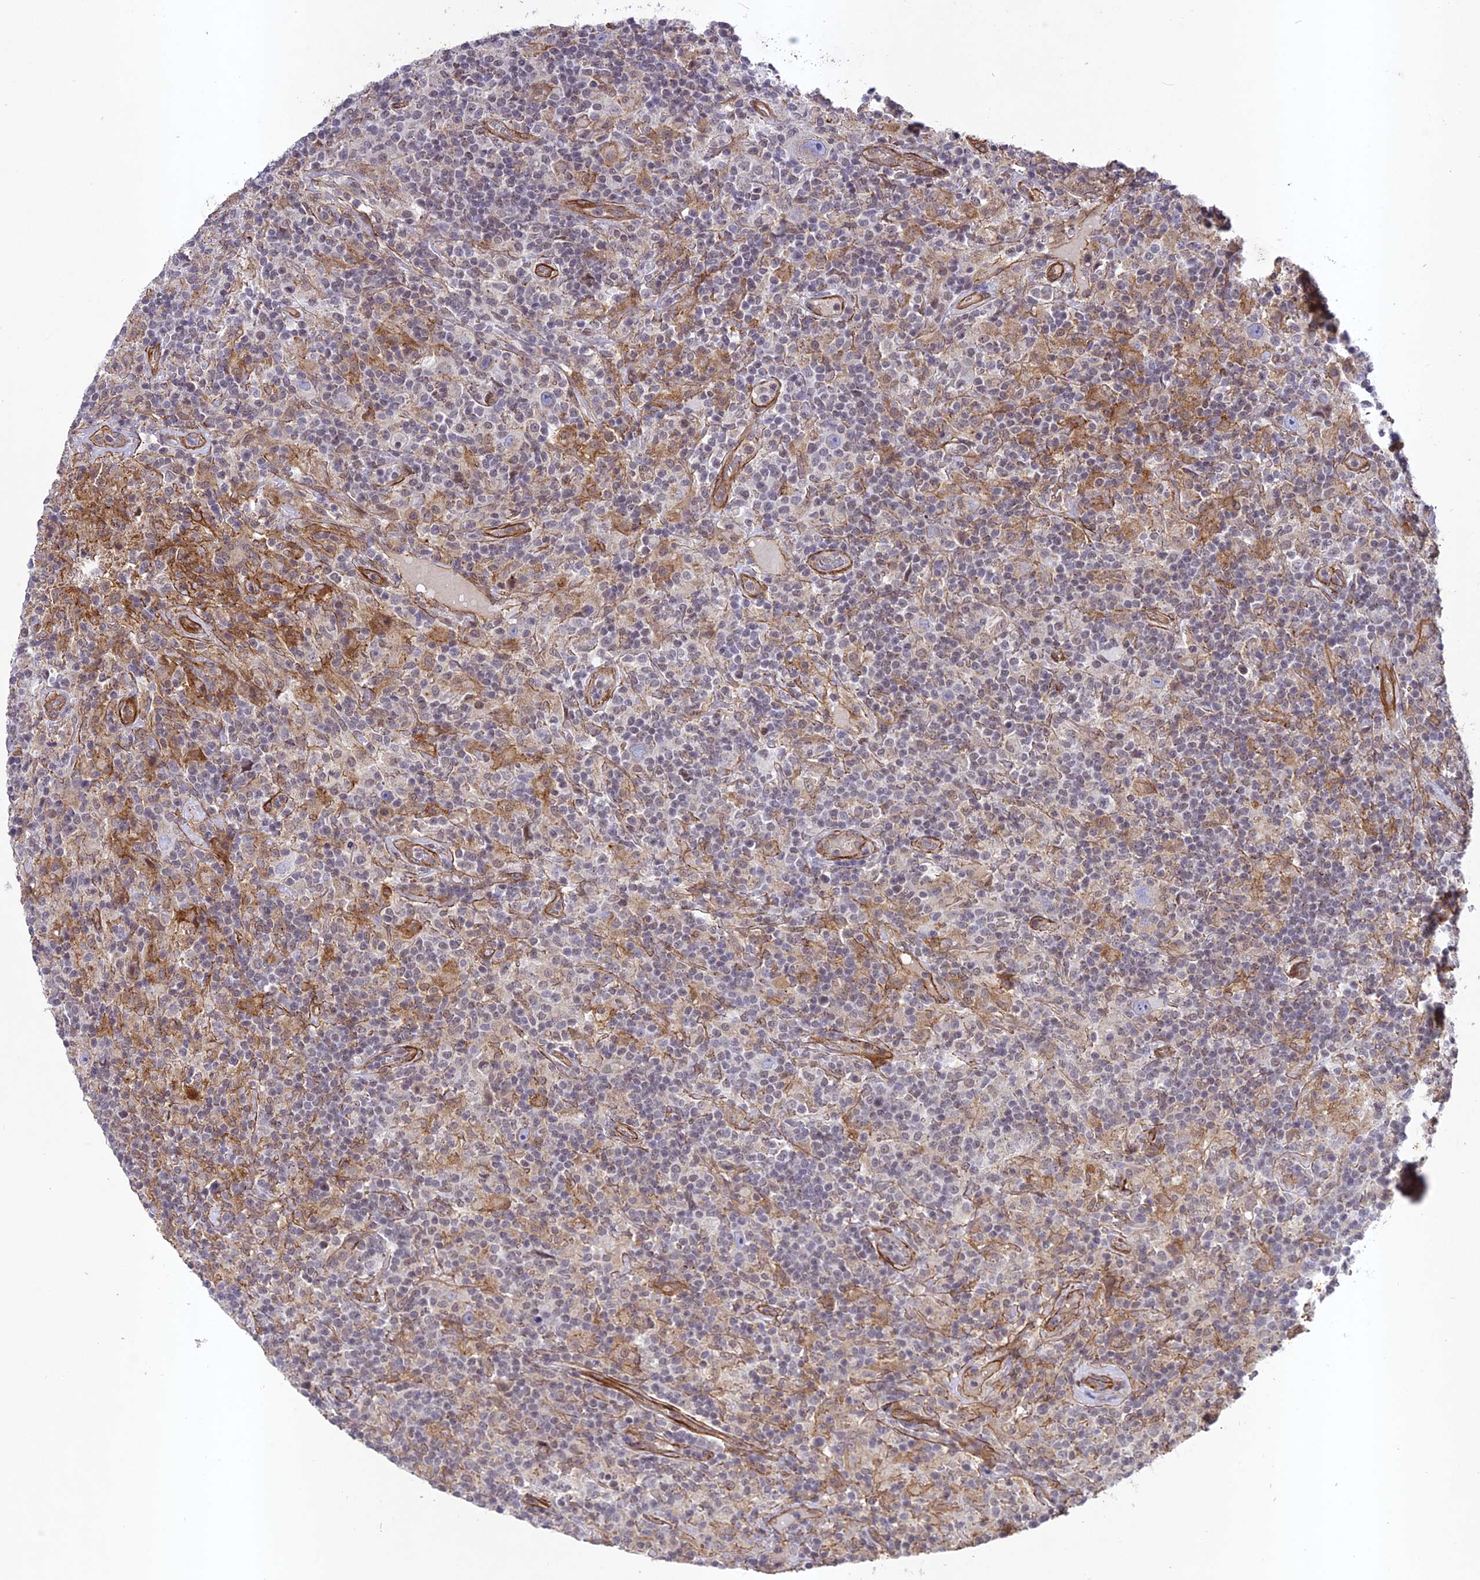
{"staining": {"intensity": "negative", "quantity": "none", "location": "none"}, "tissue": "lymphoma", "cell_type": "Tumor cells", "image_type": "cancer", "snomed": [{"axis": "morphology", "description": "Hodgkin's disease, NOS"}, {"axis": "topography", "description": "Lymph node"}], "caption": "Photomicrograph shows no protein staining in tumor cells of lymphoma tissue.", "gene": "TNS1", "patient": {"sex": "male", "age": 70}}